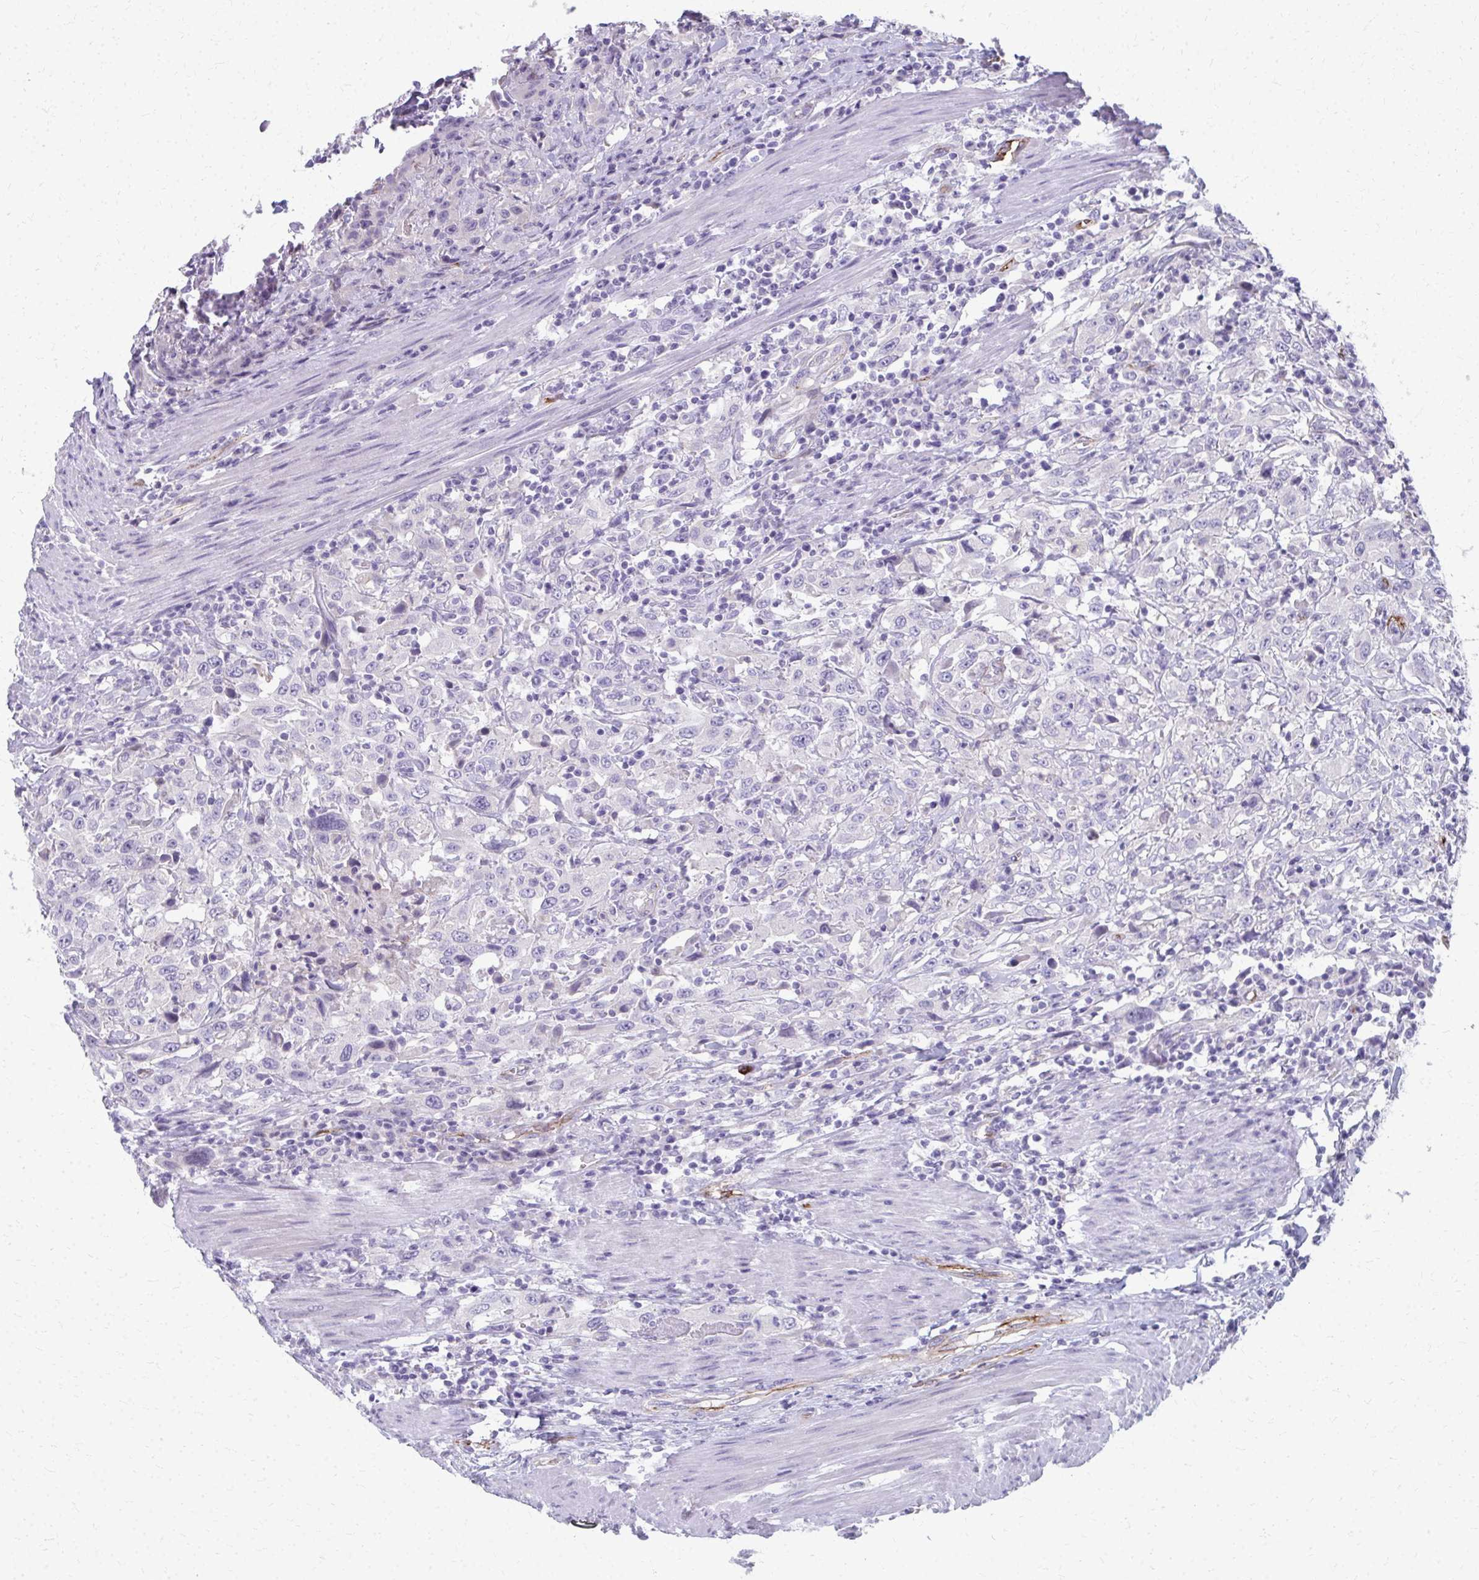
{"staining": {"intensity": "negative", "quantity": "none", "location": "none"}, "tissue": "urothelial cancer", "cell_type": "Tumor cells", "image_type": "cancer", "snomed": [{"axis": "morphology", "description": "Urothelial carcinoma, High grade"}, {"axis": "topography", "description": "Urinary bladder"}], "caption": "Protein analysis of urothelial cancer exhibits no significant expression in tumor cells.", "gene": "ADIPOQ", "patient": {"sex": "male", "age": 61}}